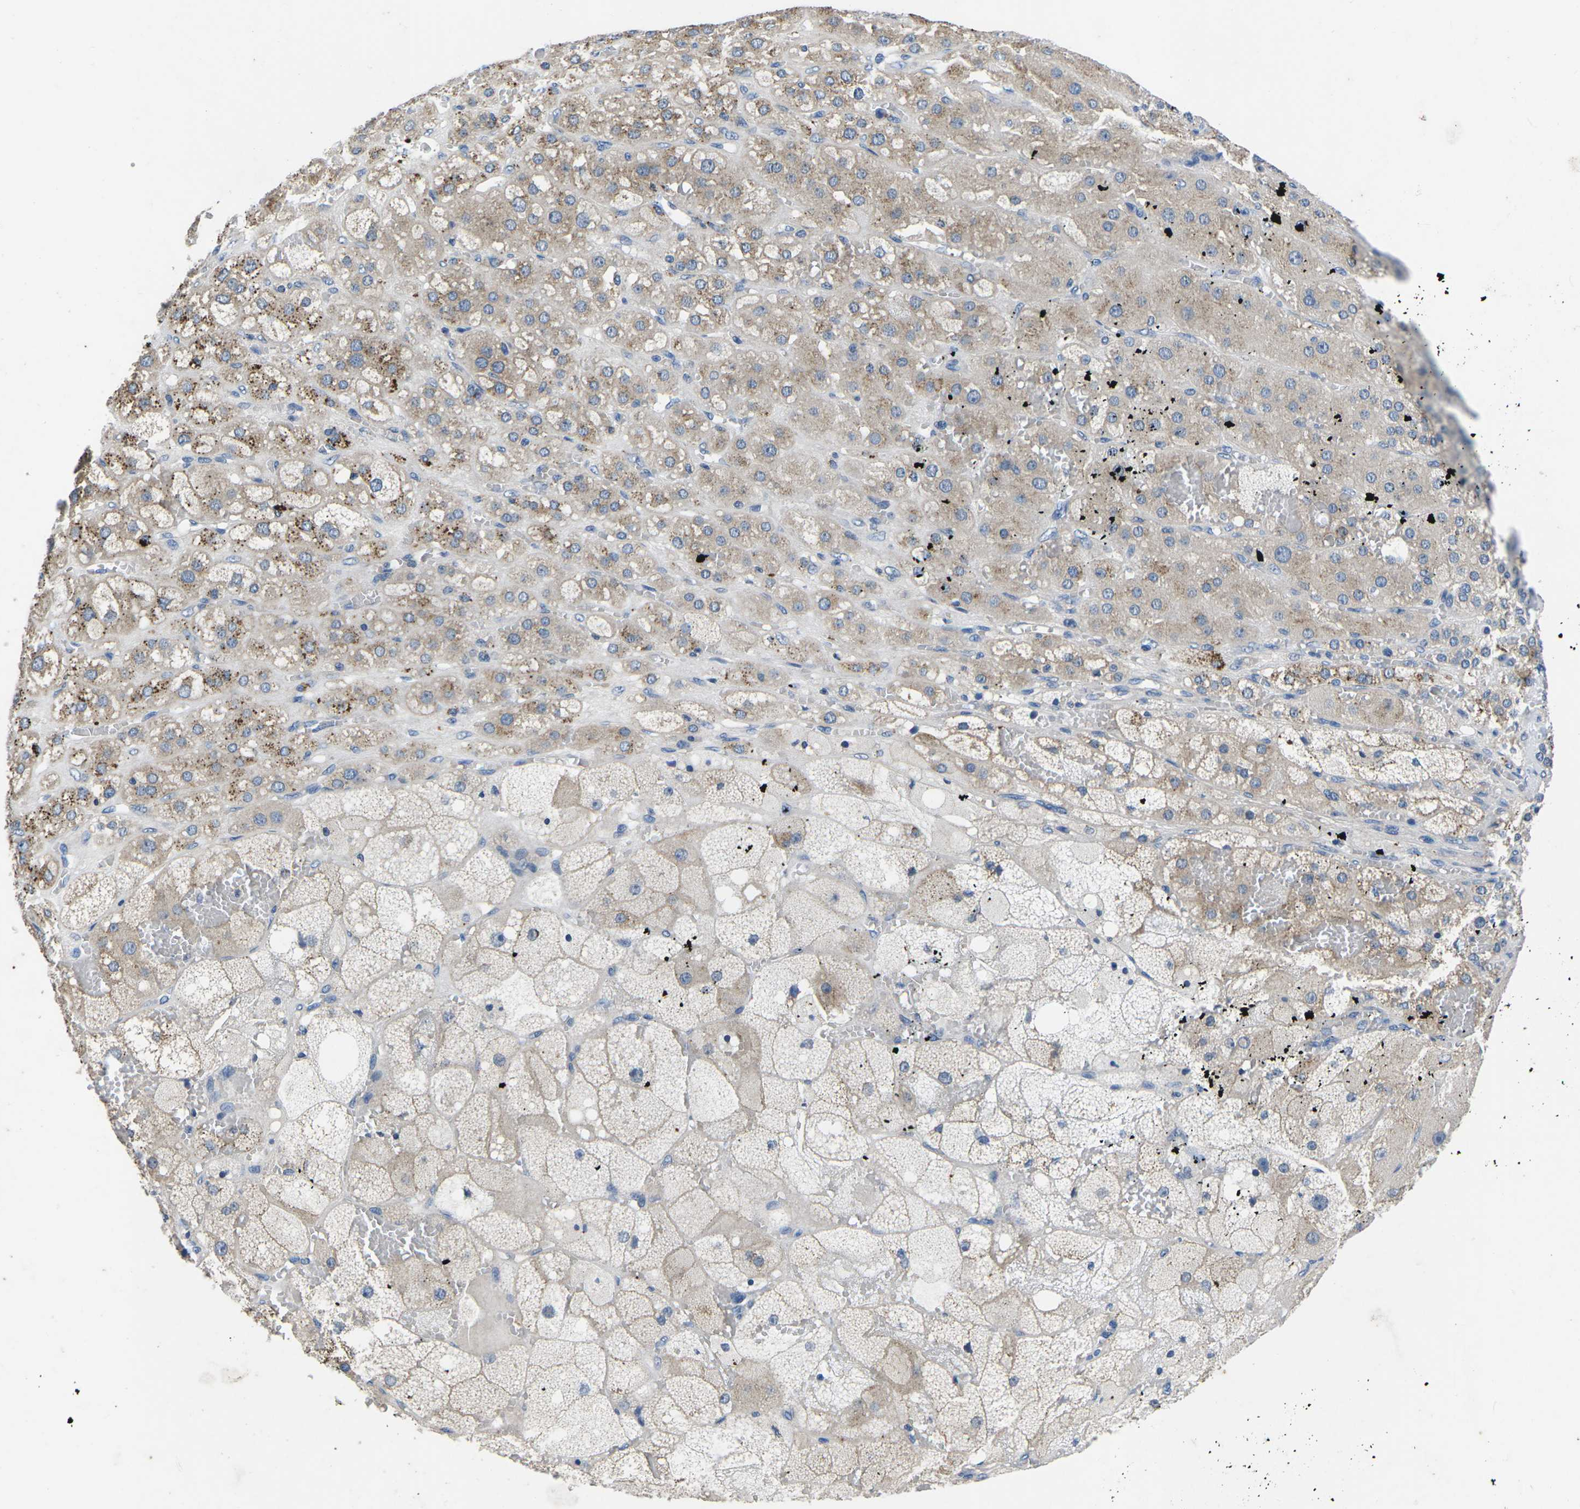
{"staining": {"intensity": "strong", "quantity": "<25%", "location": "cytoplasmic/membranous"}, "tissue": "adrenal gland", "cell_type": "Glandular cells", "image_type": "normal", "snomed": [{"axis": "morphology", "description": "Normal tissue, NOS"}, {"axis": "topography", "description": "Adrenal gland"}], "caption": "Normal adrenal gland shows strong cytoplasmic/membranous positivity in approximately <25% of glandular cells Using DAB (brown) and hematoxylin (blue) stains, captured at high magnification using brightfield microscopy..", "gene": "PDCD6IP", "patient": {"sex": "female", "age": 47}}